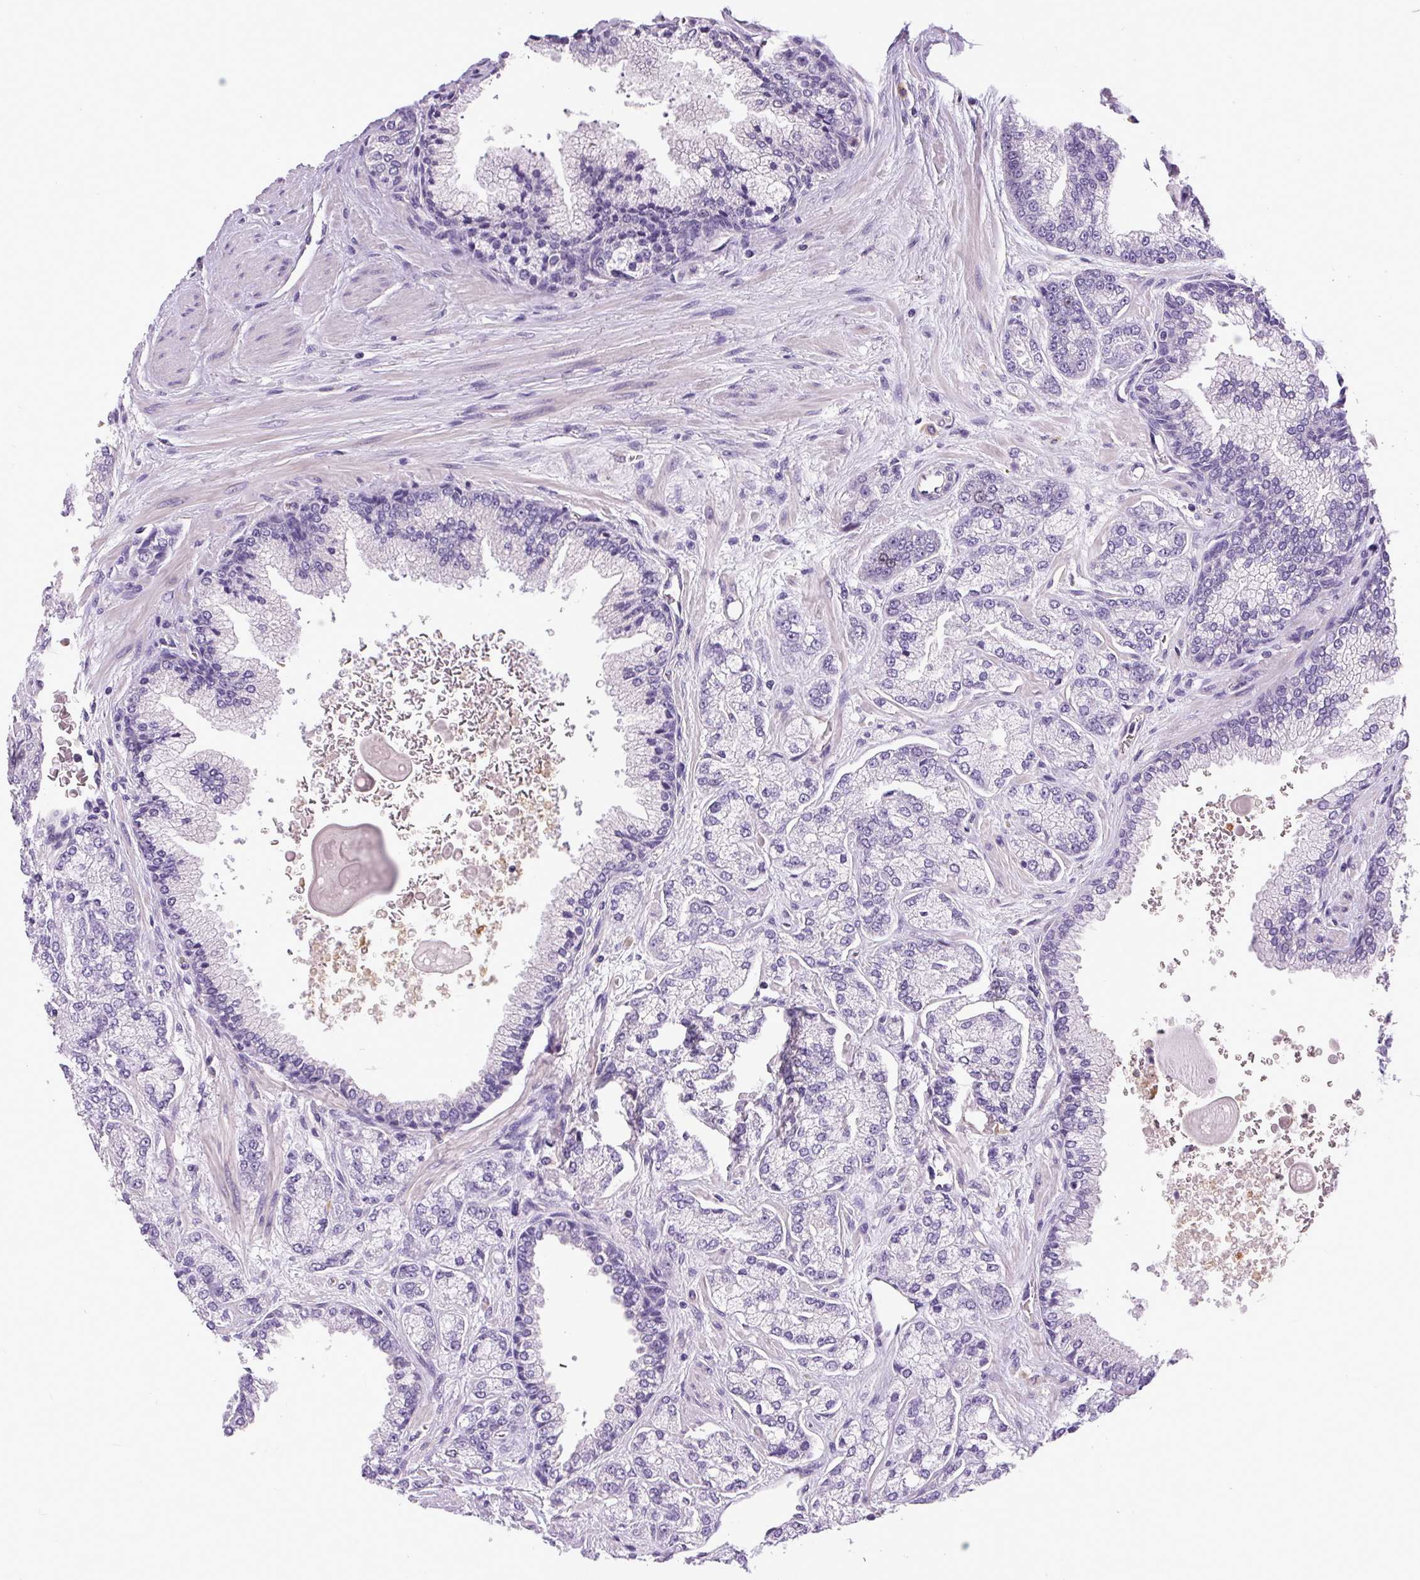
{"staining": {"intensity": "negative", "quantity": "none", "location": "none"}, "tissue": "prostate cancer", "cell_type": "Tumor cells", "image_type": "cancer", "snomed": [{"axis": "morphology", "description": "Adenocarcinoma, High grade"}, {"axis": "topography", "description": "Prostate"}], "caption": "Tumor cells show no significant staining in prostate cancer (adenocarcinoma (high-grade)). The staining was performed using DAB (3,3'-diaminobenzidine) to visualize the protein expression in brown, while the nuclei were stained in blue with hematoxylin (Magnification: 20x).", "gene": "KIFC1", "patient": {"sex": "male", "age": 68}}